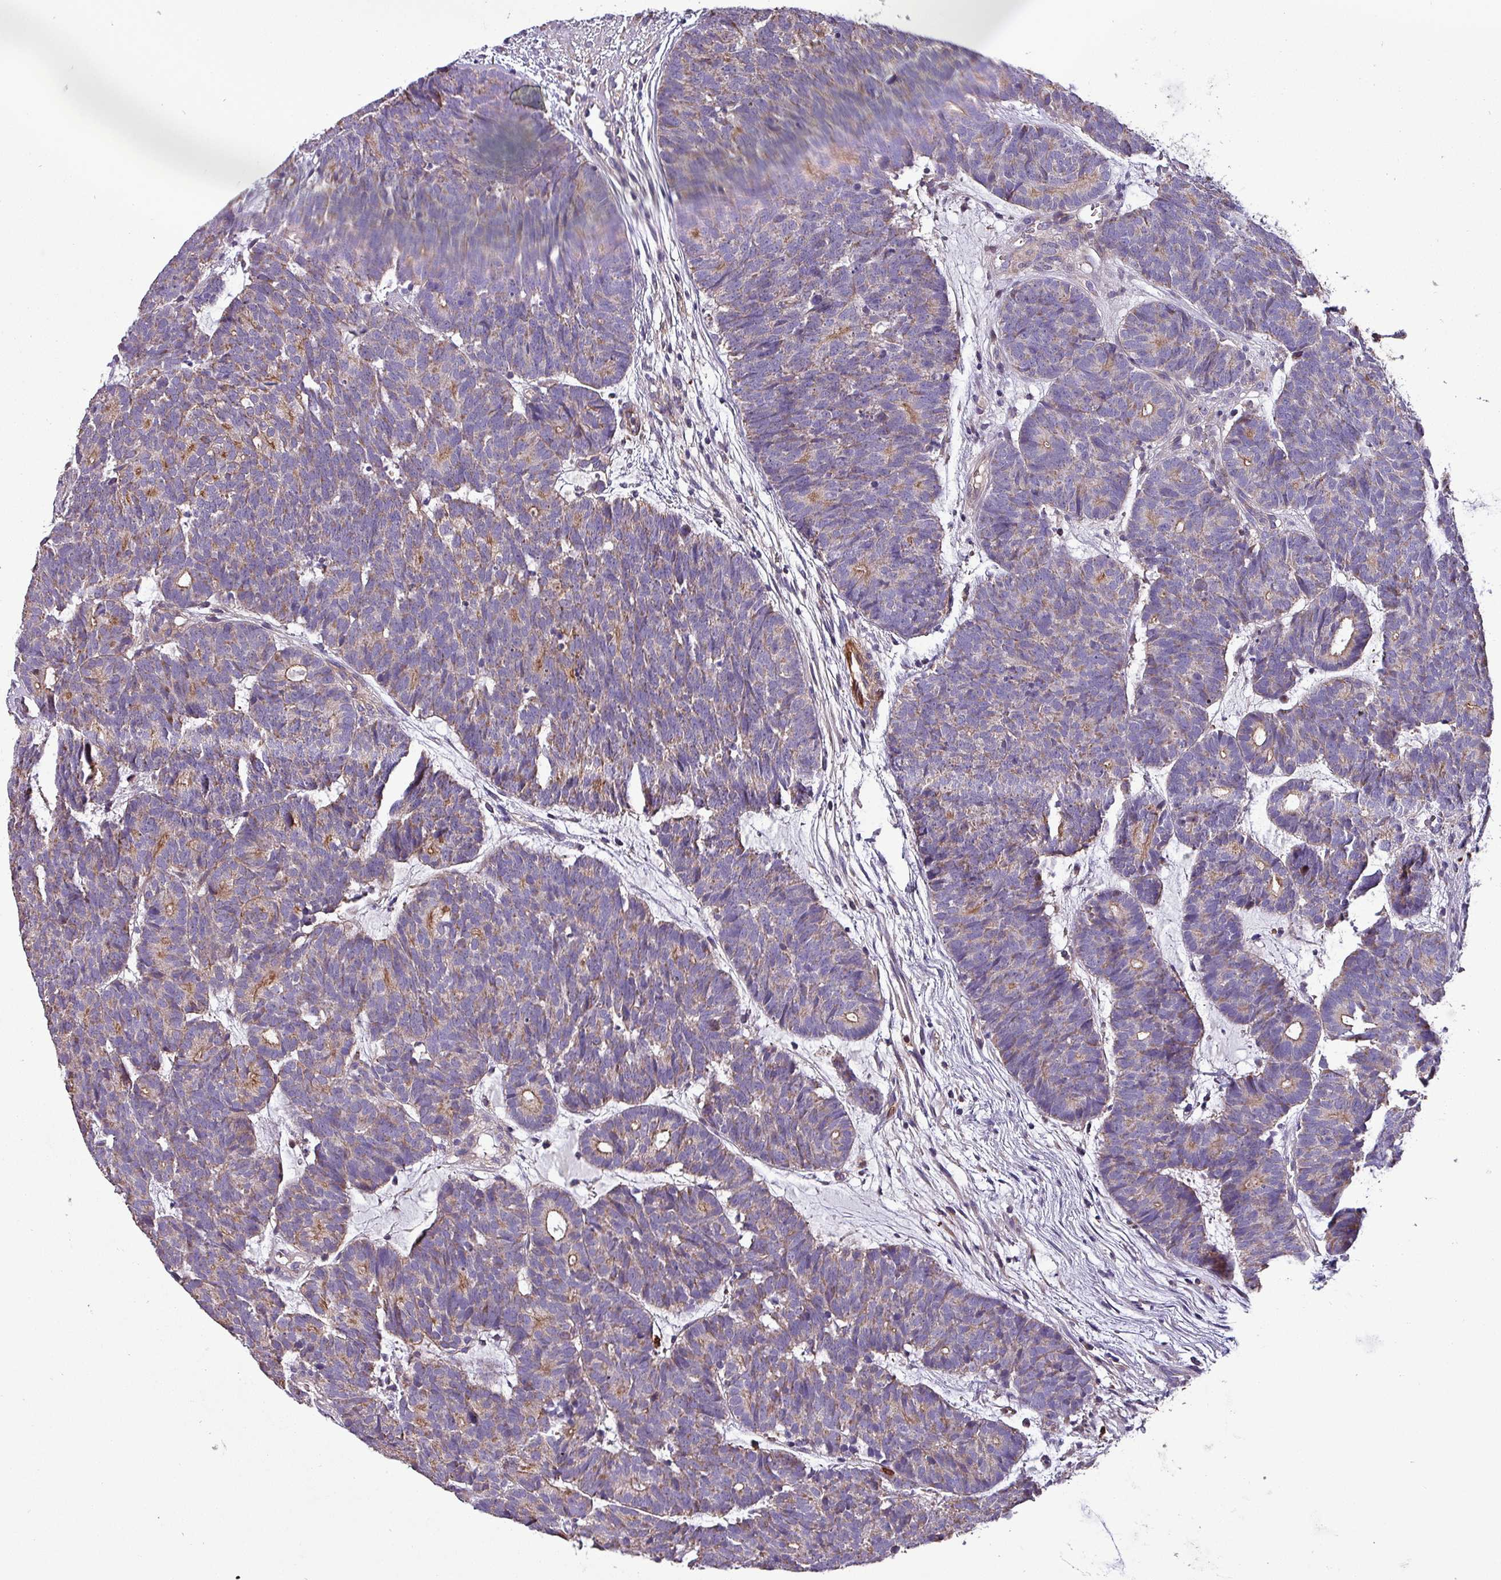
{"staining": {"intensity": "moderate", "quantity": "<25%", "location": "cytoplasmic/membranous"}, "tissue": "head and neck cancer", "cell_type": "Tumor cells", "image_type": "cancer", "snomed": [{"axis": "morphology", "description": "Adenocarcinoma, NOS"}, {"axis": "topography", "description": "Head-Neck"}], "caption": "Human adenocarcinoma (head and neck) stained with a protein marker displays moderate staining in tumor cells.", "gene": "SCIN", "patient": {"sex": "female", "age": 81}}